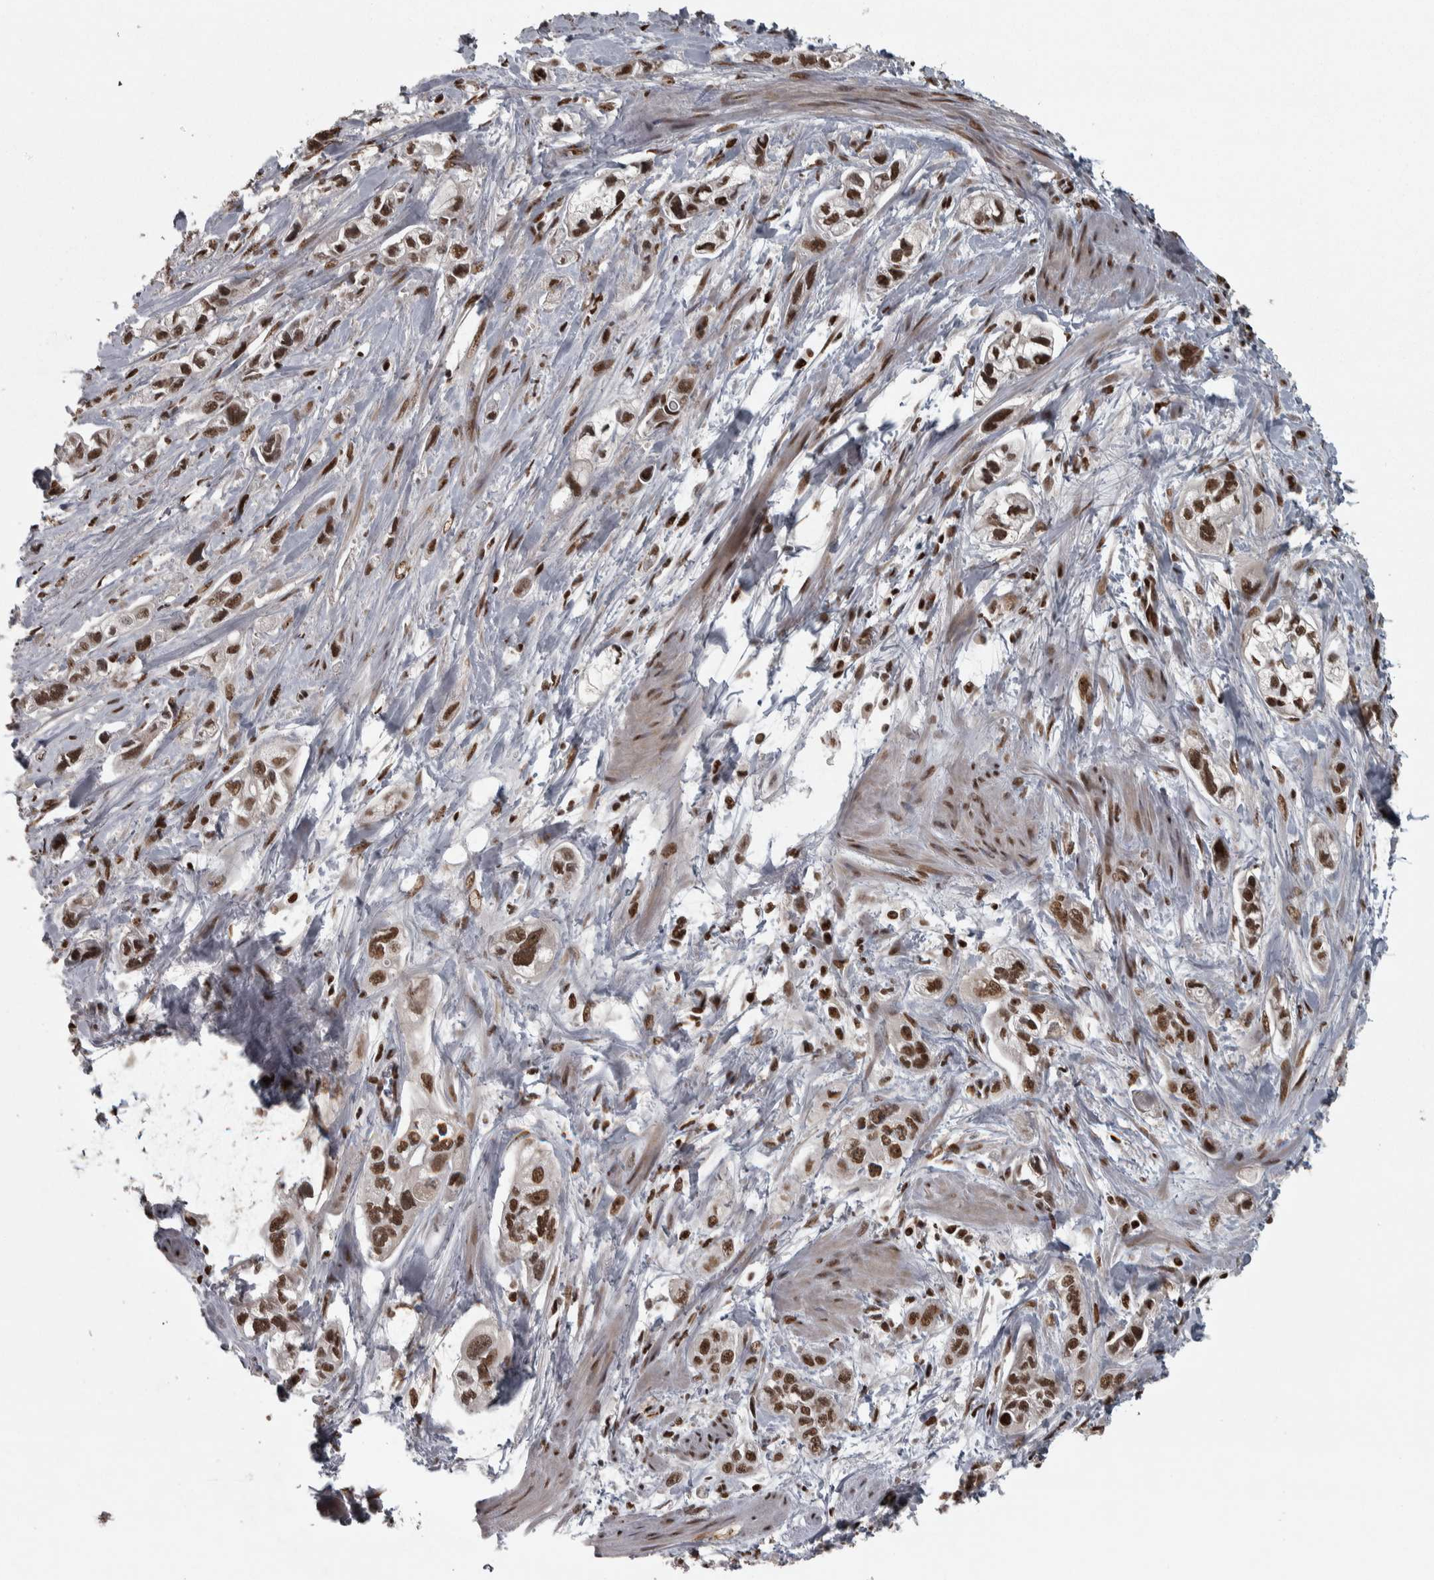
{"staining": {"intensity": "moderate", "quantity": ">75%", "location": "nuclear"}, "tissue": "pancreatic cancer", "cell_type": "Tumor cells", "image_type": "cancer", "snomed": [{"axis": "morphology", "description": "Adenocarcinoma, NOS"}, {"axis": "topography", "description": "Pancreas"}], "caption": "There is medium levels of moderate nuclear expression in tumor cells of pancreatic cancer (adenocarcinoma), as demonstrated by immunohistochemical staining (brown color).", "gene": "ZFHX4", "patient": {"sex": "male", "age": 74}}